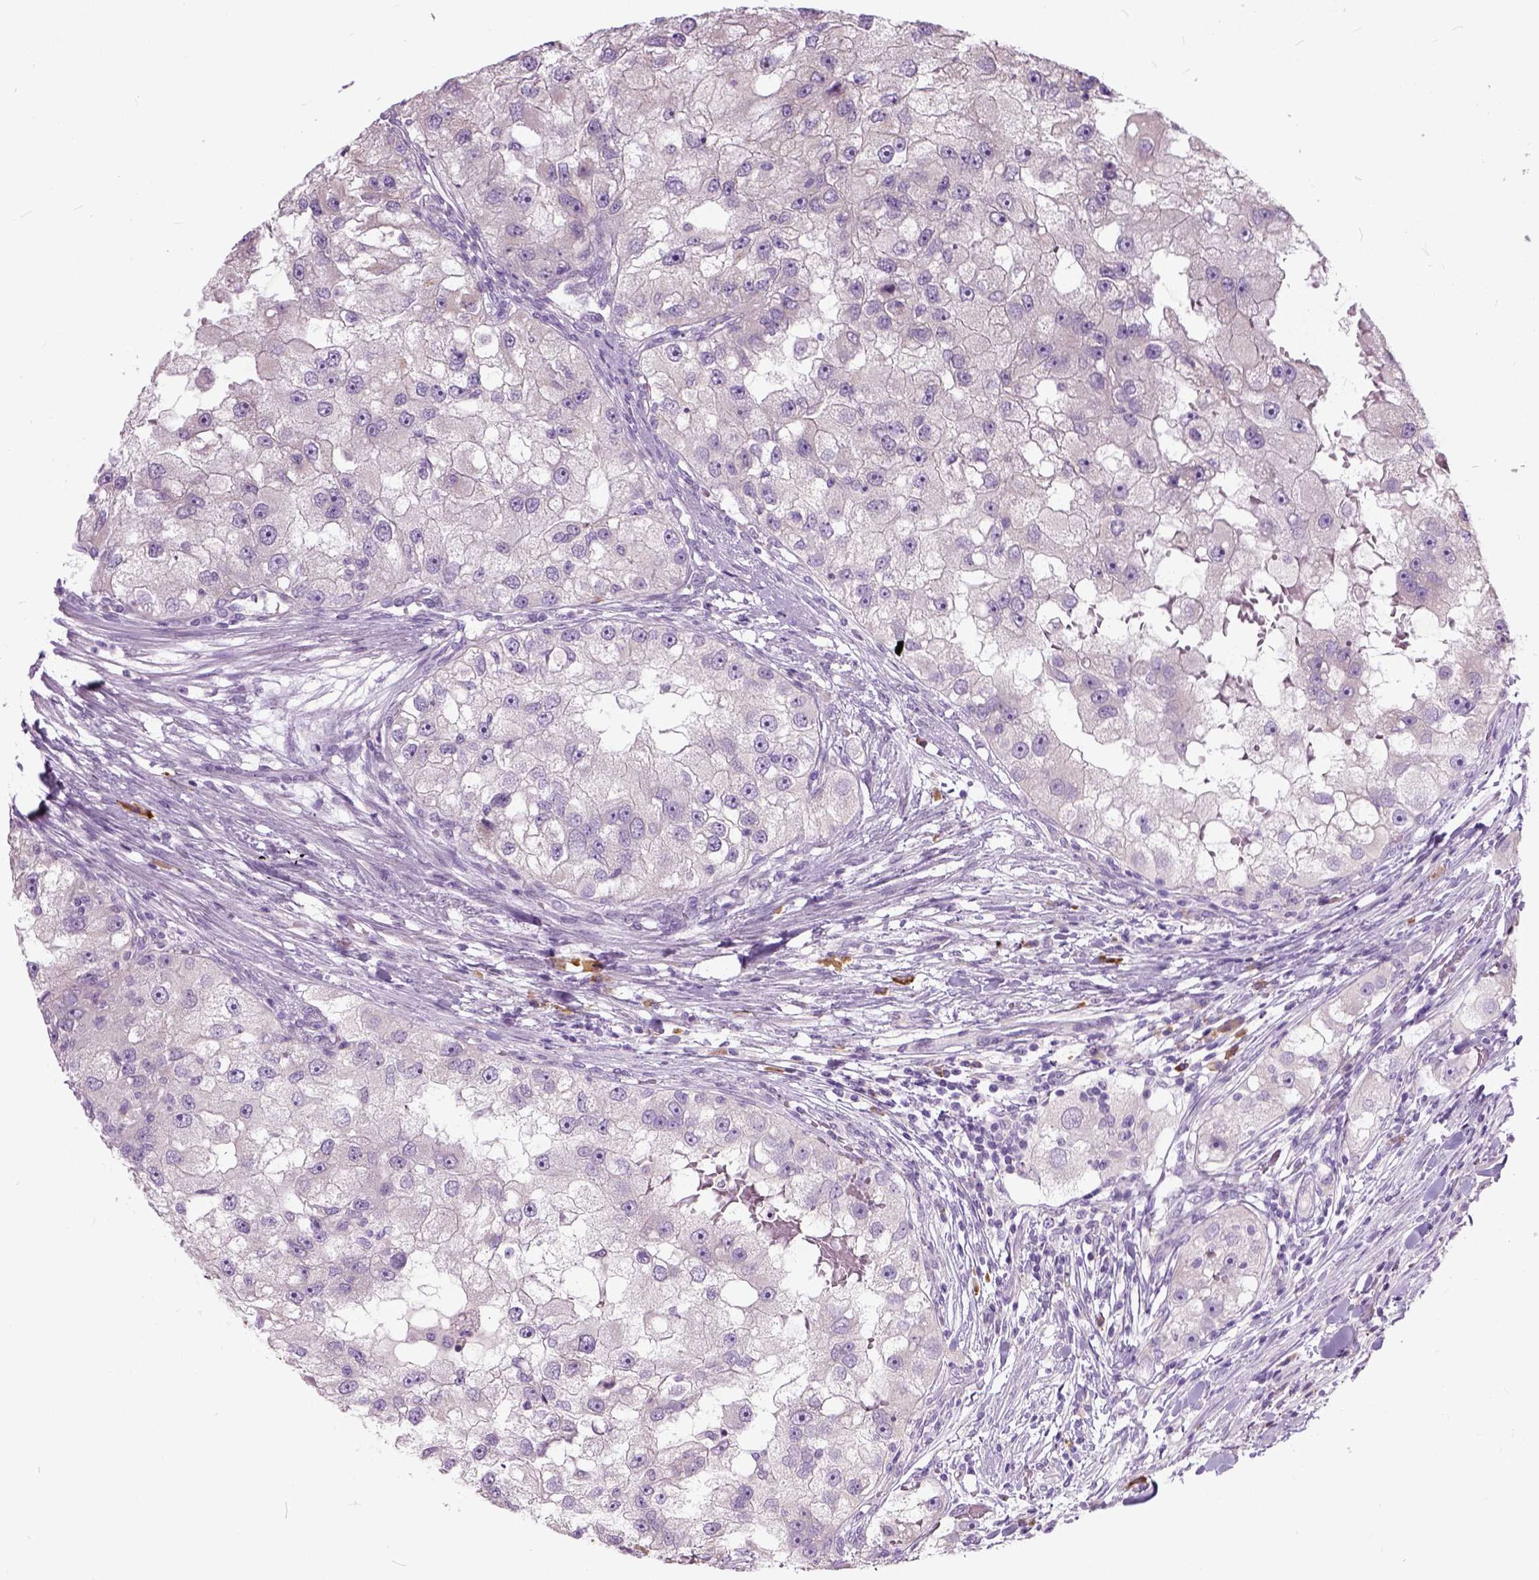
{"staining": {"intensity": "negative", "quantity": "none", "location": "none"}, "tissue": "renal cancer", "cell_type": "Tumor cells", "image_type": "cancer", "snomed": [{"axis": "morphology", "description": "Adenocarcinoma, NOS"}, {"axis": "topography", "description": "Kidney"}], "caption": "Renal cancer stained for a protein using IHC exhibits no expression tumor cells.", "gene": "TRIM72", "patient": {"sex": "male", "age": 63}}